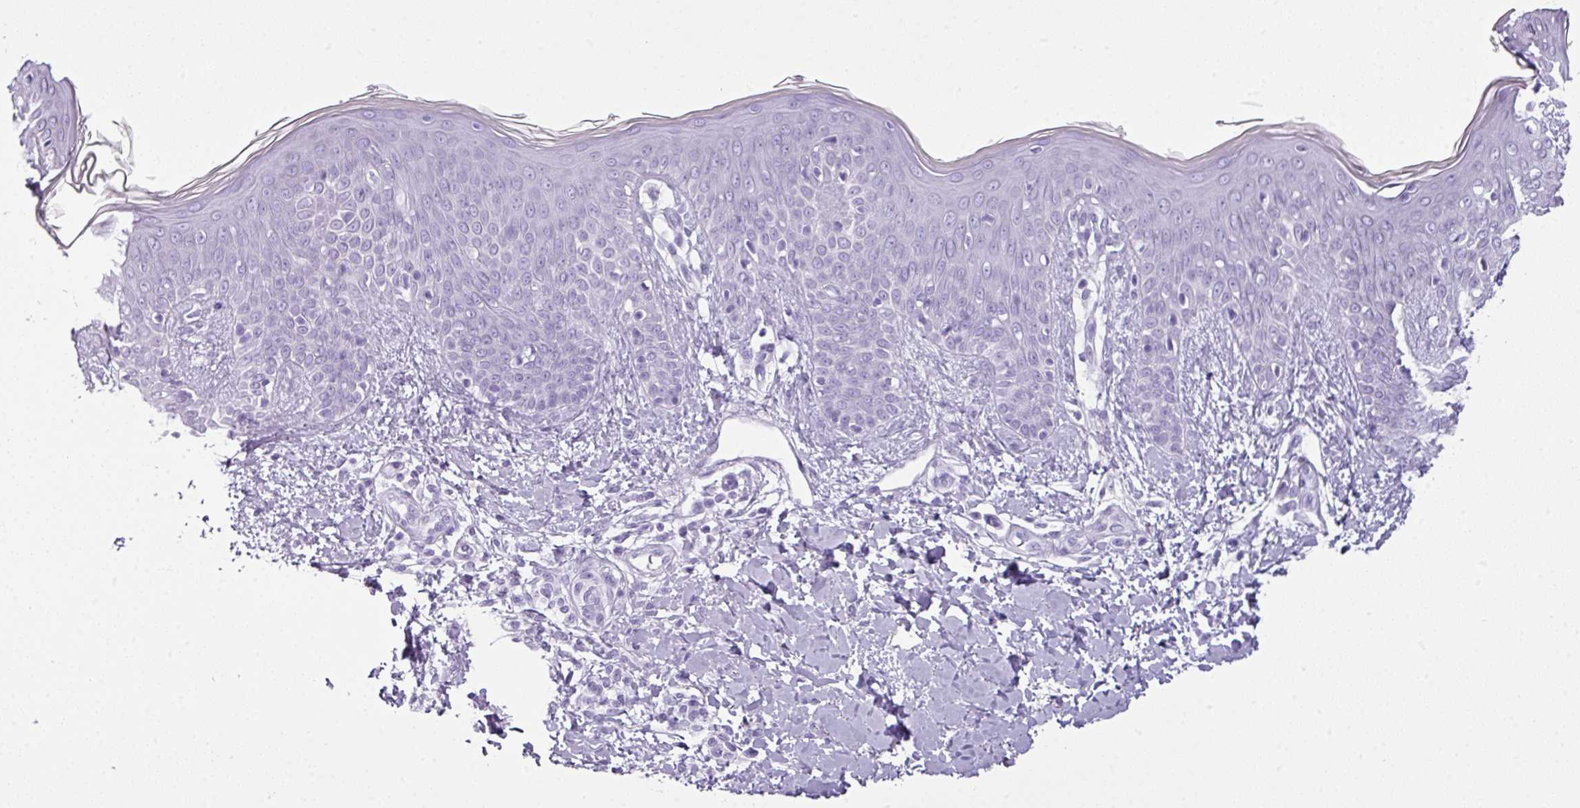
{"staining": {"intensity": "negative", "quantity": "none", "location": "none"}, "tissue": "skin", "cell_type": "Fibroblasts", "image_type": "normal", "snomed": [{"axis": "morphology", "description": "Normal tissue, NOS"}, {"axis": "topography", "description": "Skin"}], "caption": "The photomicrograph shows no staining of fibroblasts in benign skin. Nuclei are stained in blue.", "gene": "SCT", "patient": {"sex": "male", "age": 16}}